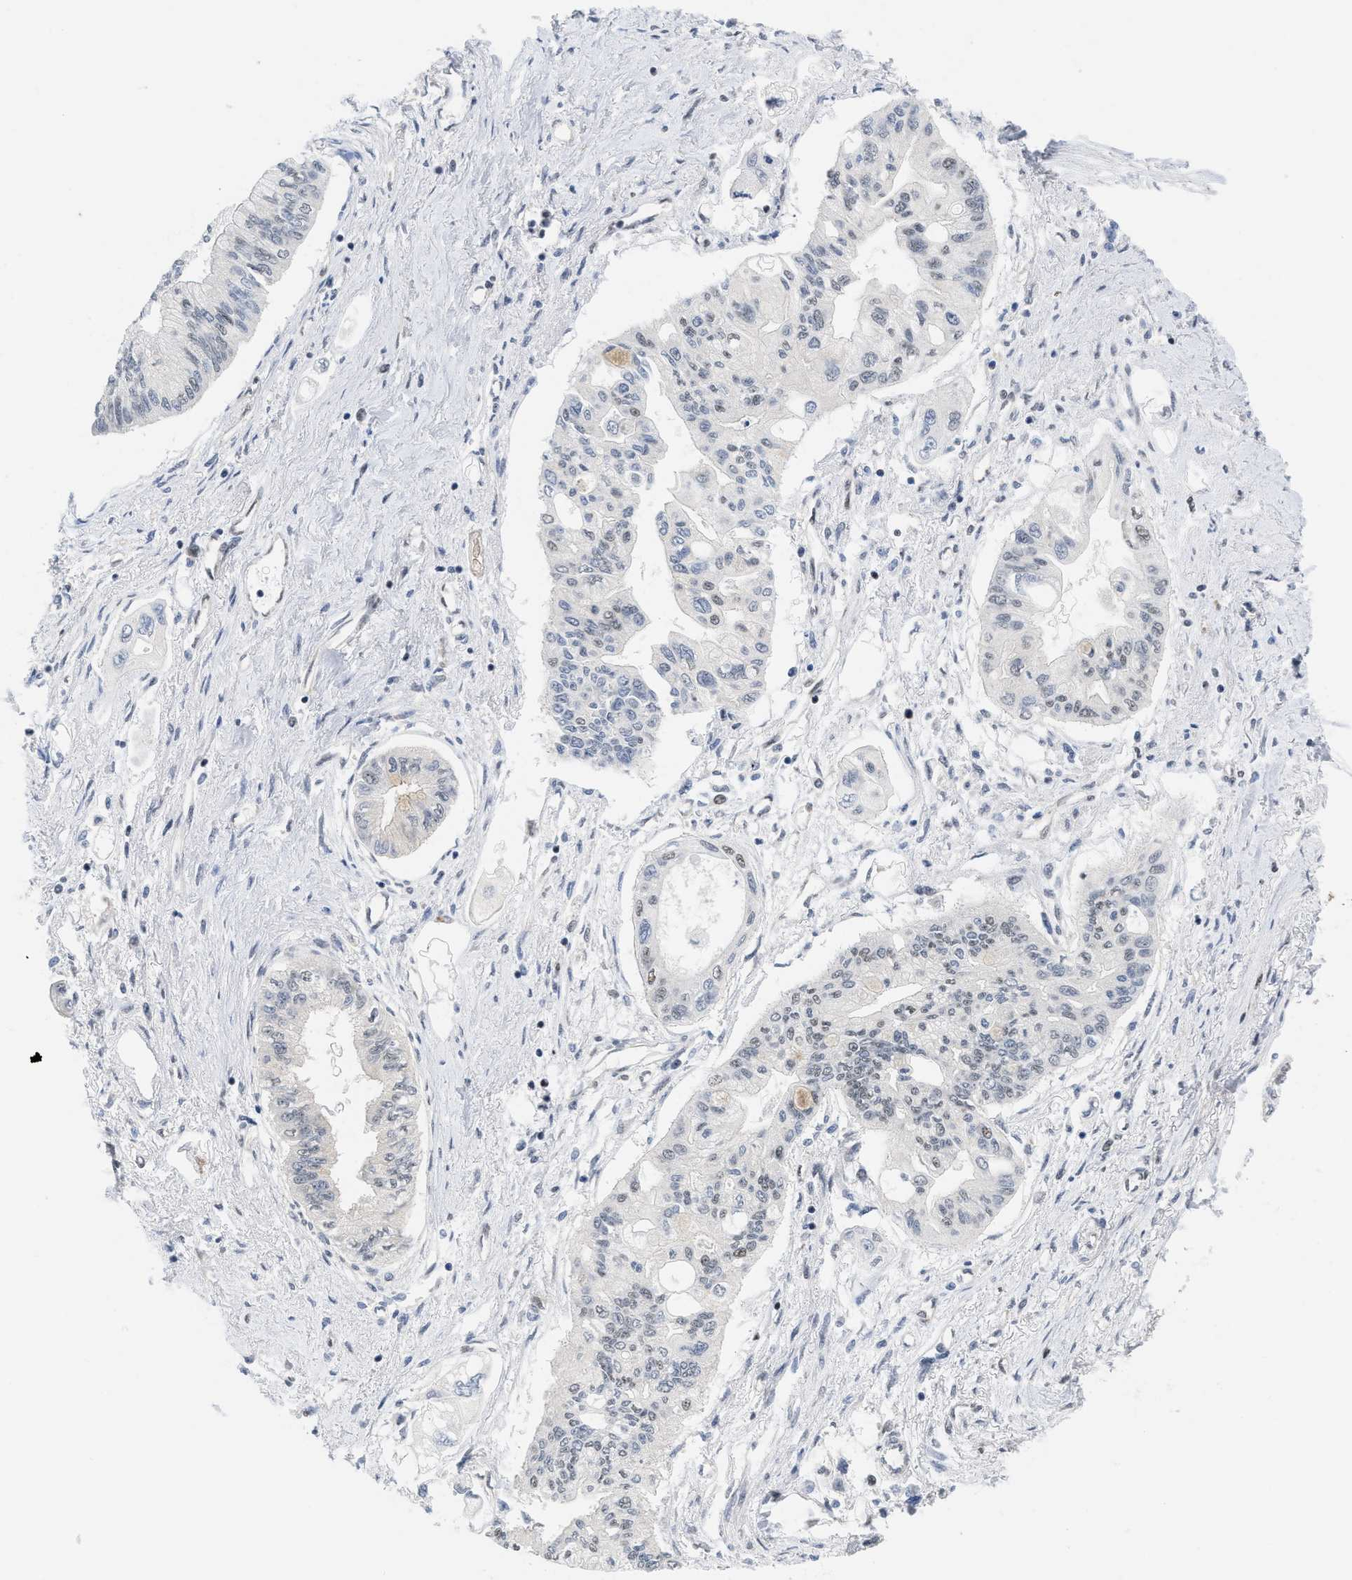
{"staining": {"intensity": "weak", "quantity": "<25%", "location": "nuclear"}, "tissue": "pancreatic cancer", "cell_type": "Tumor cells", "image_type": "cancer", "snomed": [{"axis": "morphology", "description": "Adenocarcinoma, NOS"}, {"axis": "topography", "description": "Pancreas"}], "caption": "A micrograph of human pancreatic adenocarcinoma is negative for staining in tumor cells.", "gene": "HIF1A", "patient": {"sex": "female", "age": 77}}